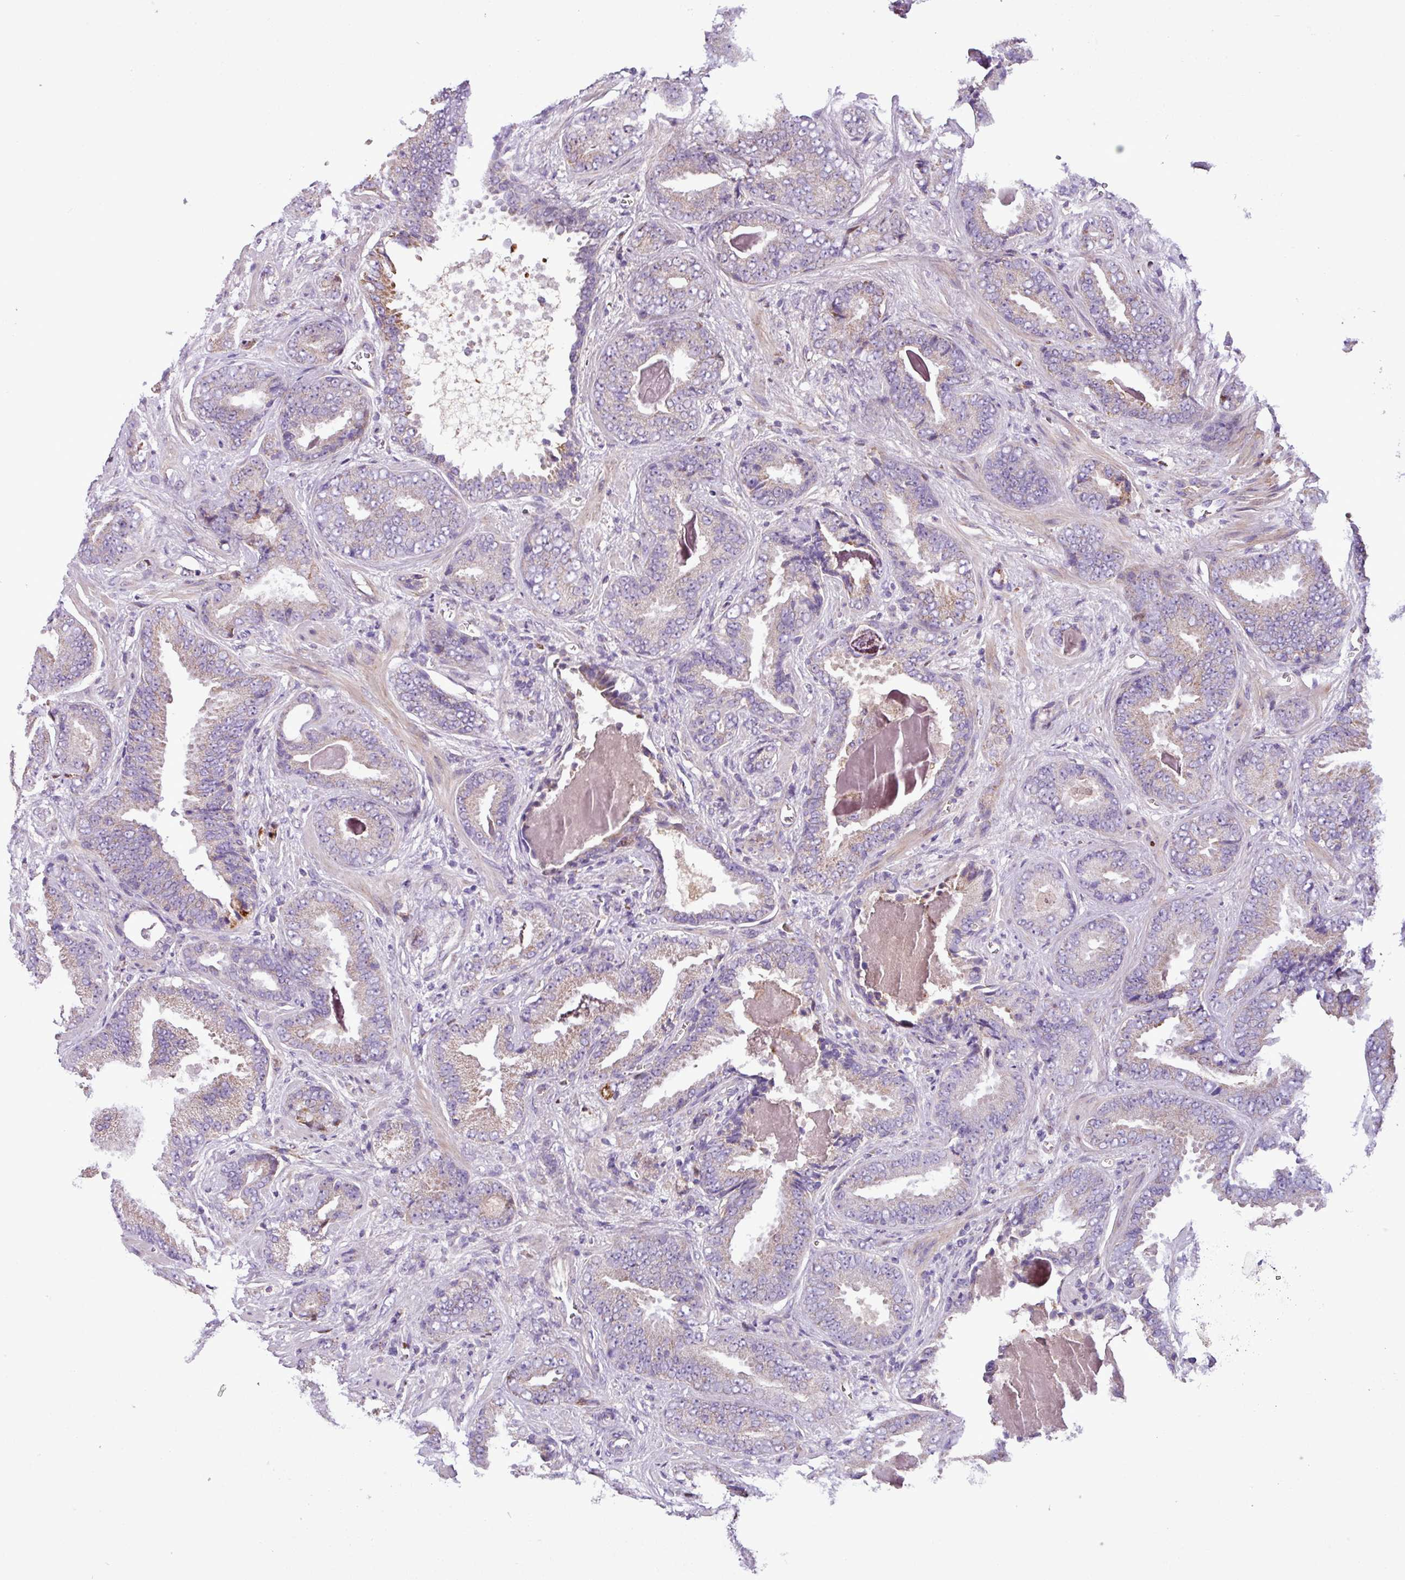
{"staining": {"intensity": "negative", "quantity": "none", "location": "none"}, "tissue": "prostate cancer", "cell_type": "Tumor cells", "image_type": "cancer", "snomed": [{"axis": "morphology", "description": "Adenocarcinoma, Low grade"}, {"axis": "topography", "description": "Prostate"}], "caption": "This is a micrograph of immunohistochemistry staining of low-grade adenocarcinoma (prostate), which shows no staining in tumor cells.", "gene": "FAM183A", "patient": {"sex": "male", "age": 62}}